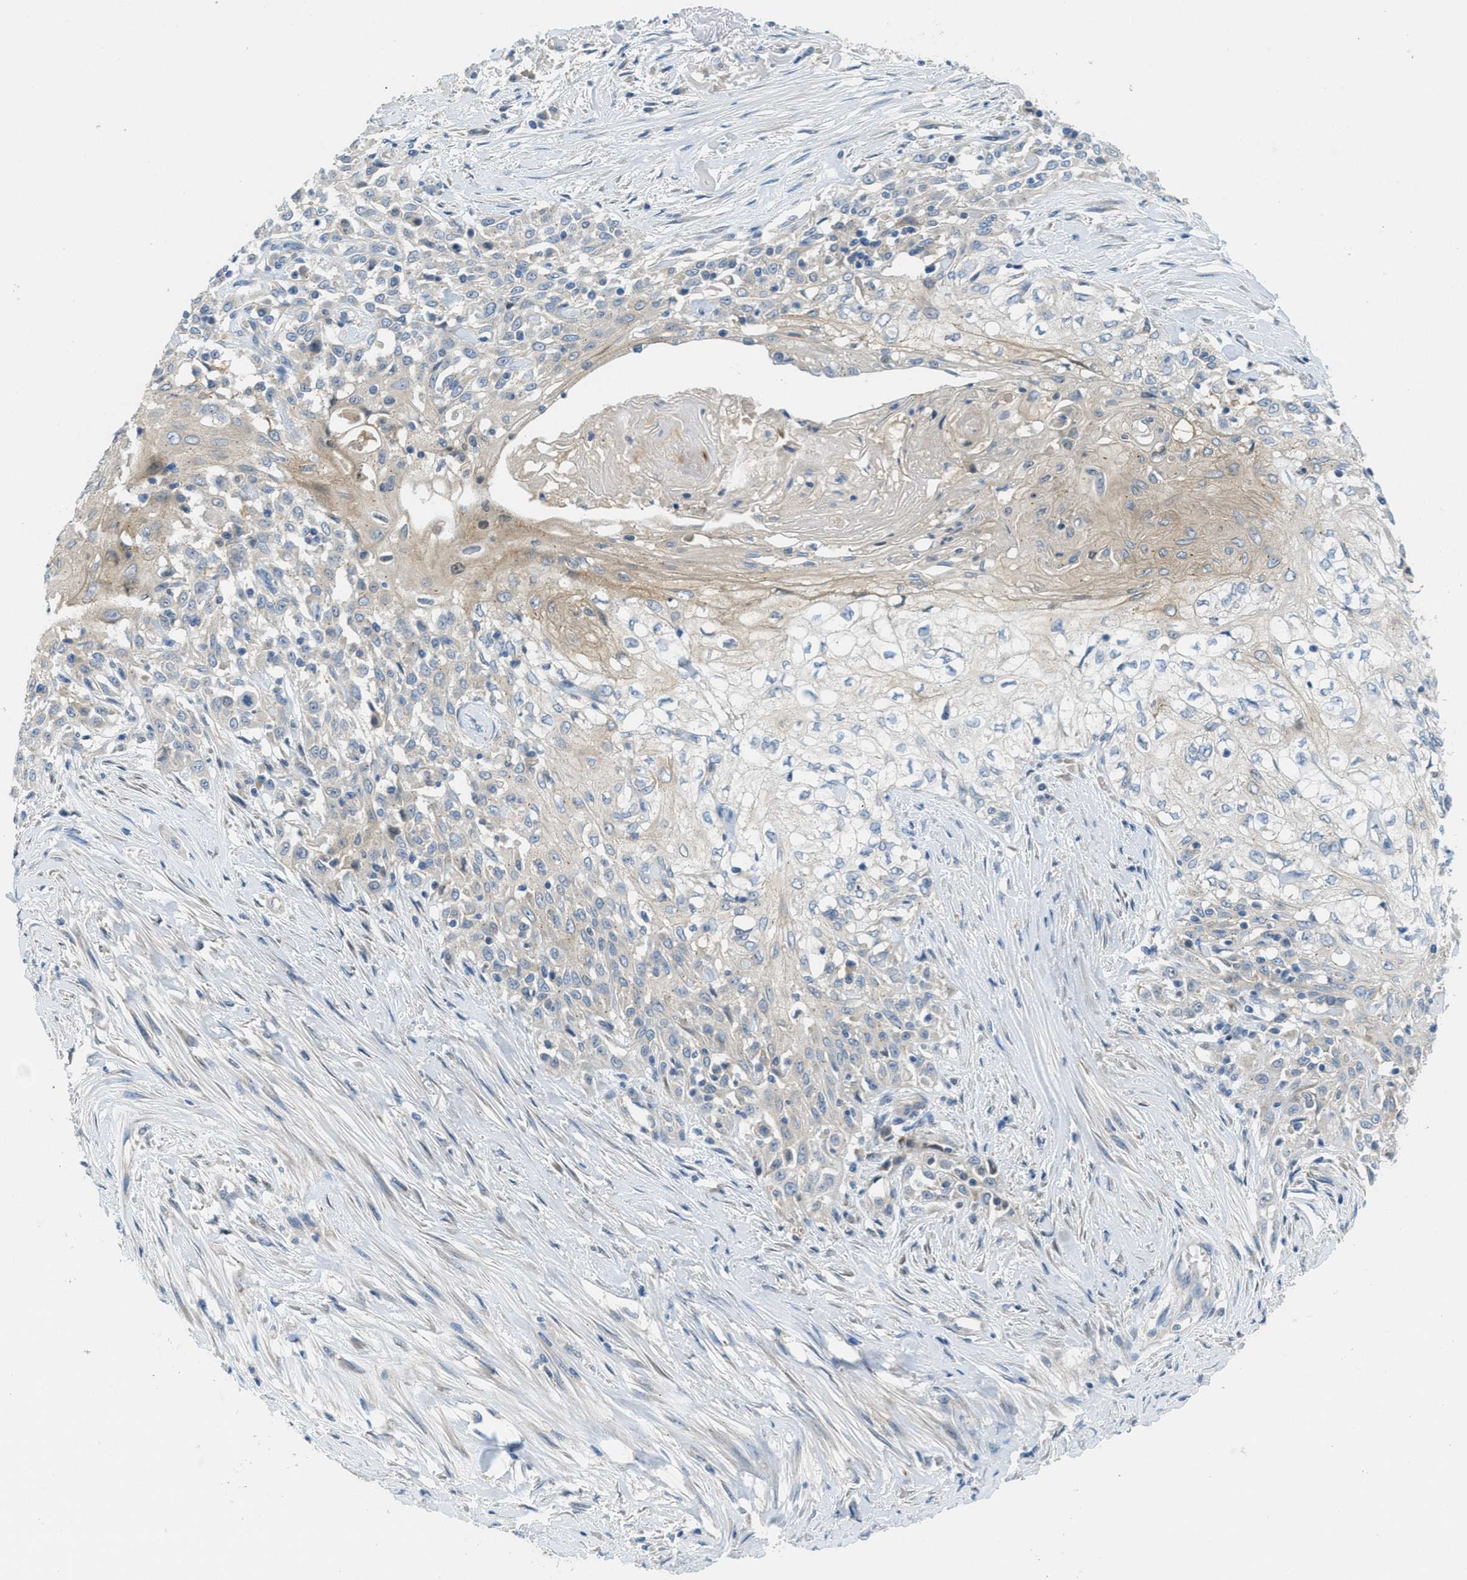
{"staining": {"intensity": "negative", "quantity": "none", "location": "none"}, "tissue": "skin cancer", "cell_type": "Tumor cells", "image_type": "cancer", "snomed": [{"axis": "morphology", "description": "Squamous cell carcinoma, NOS"}, {"axis": "morphology", "description": "Squamous cell carcinoma, metastatic, NOS"}, {"axis": "topography", "description": "Skin"}, {"axis": "topography", "description": "Lymph node"}], "caption": "The photomicrograph demonstrates no staining of tumor cells in skin squamous cell carcinoma. (Brightfield microscopy of DAB IHC at high magnification).", "gene": "RIPK2", "patient": {"sex": "male", "age": 75}}